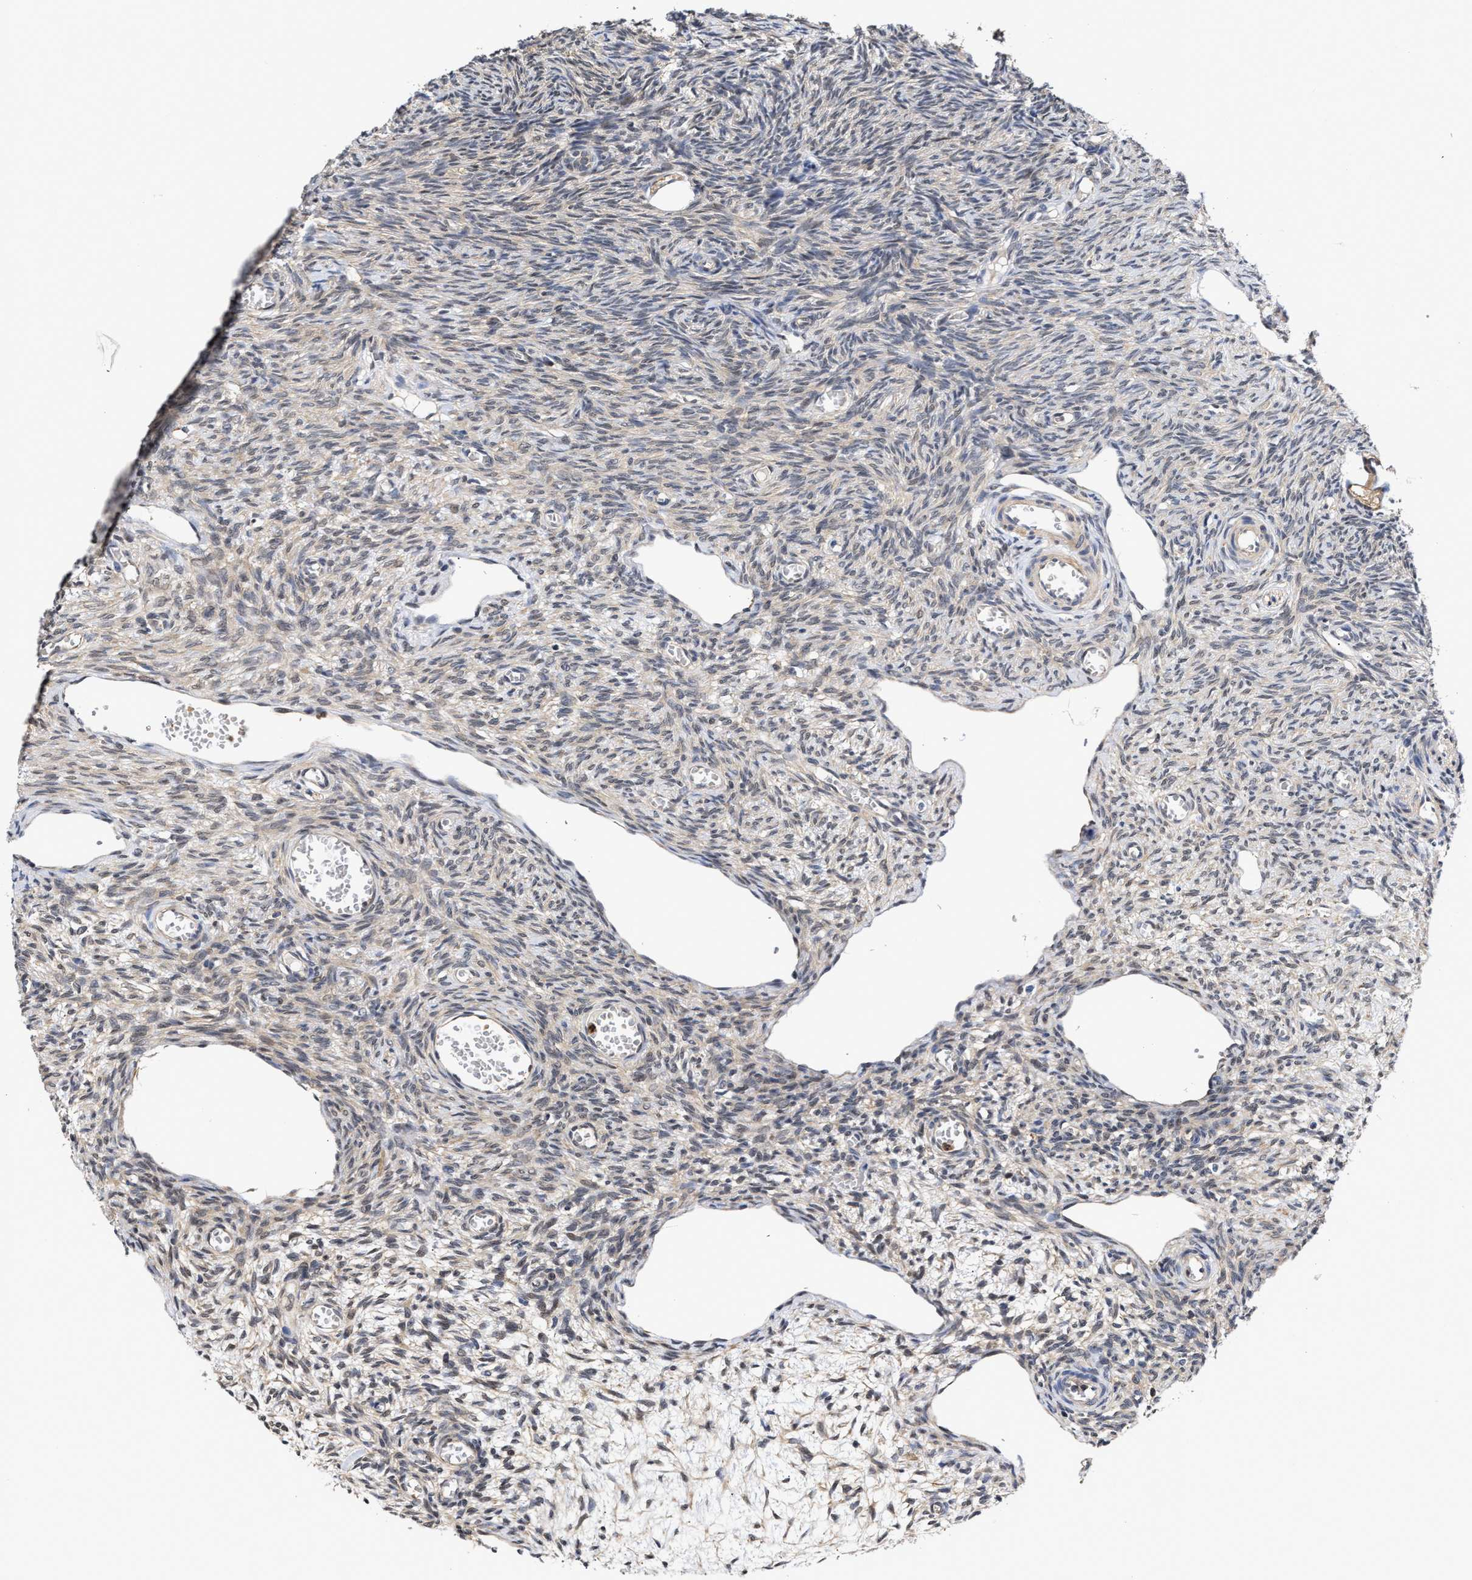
{"staining": {"intensity": "weak", "quantity": ">75%", "location": "cytoplasmic/membranous"}, "tissue": "ovary", "cell_type": "Follicle cells", "image_type": "normal", "snomed": [{"axis": "morphology", "description": "Normal tissue, NOS"}, {"axis": "topography", "description": "Ovary"}], "caption": "Benign ovary shows weak cytoplasmic/membranous positivity in approximately >75% of follicle cells The protein is shown in brown color, while the nuclei are stained blue..", "gene": "KLHDC1", "patient": {"sex": "female", "age": 27}}